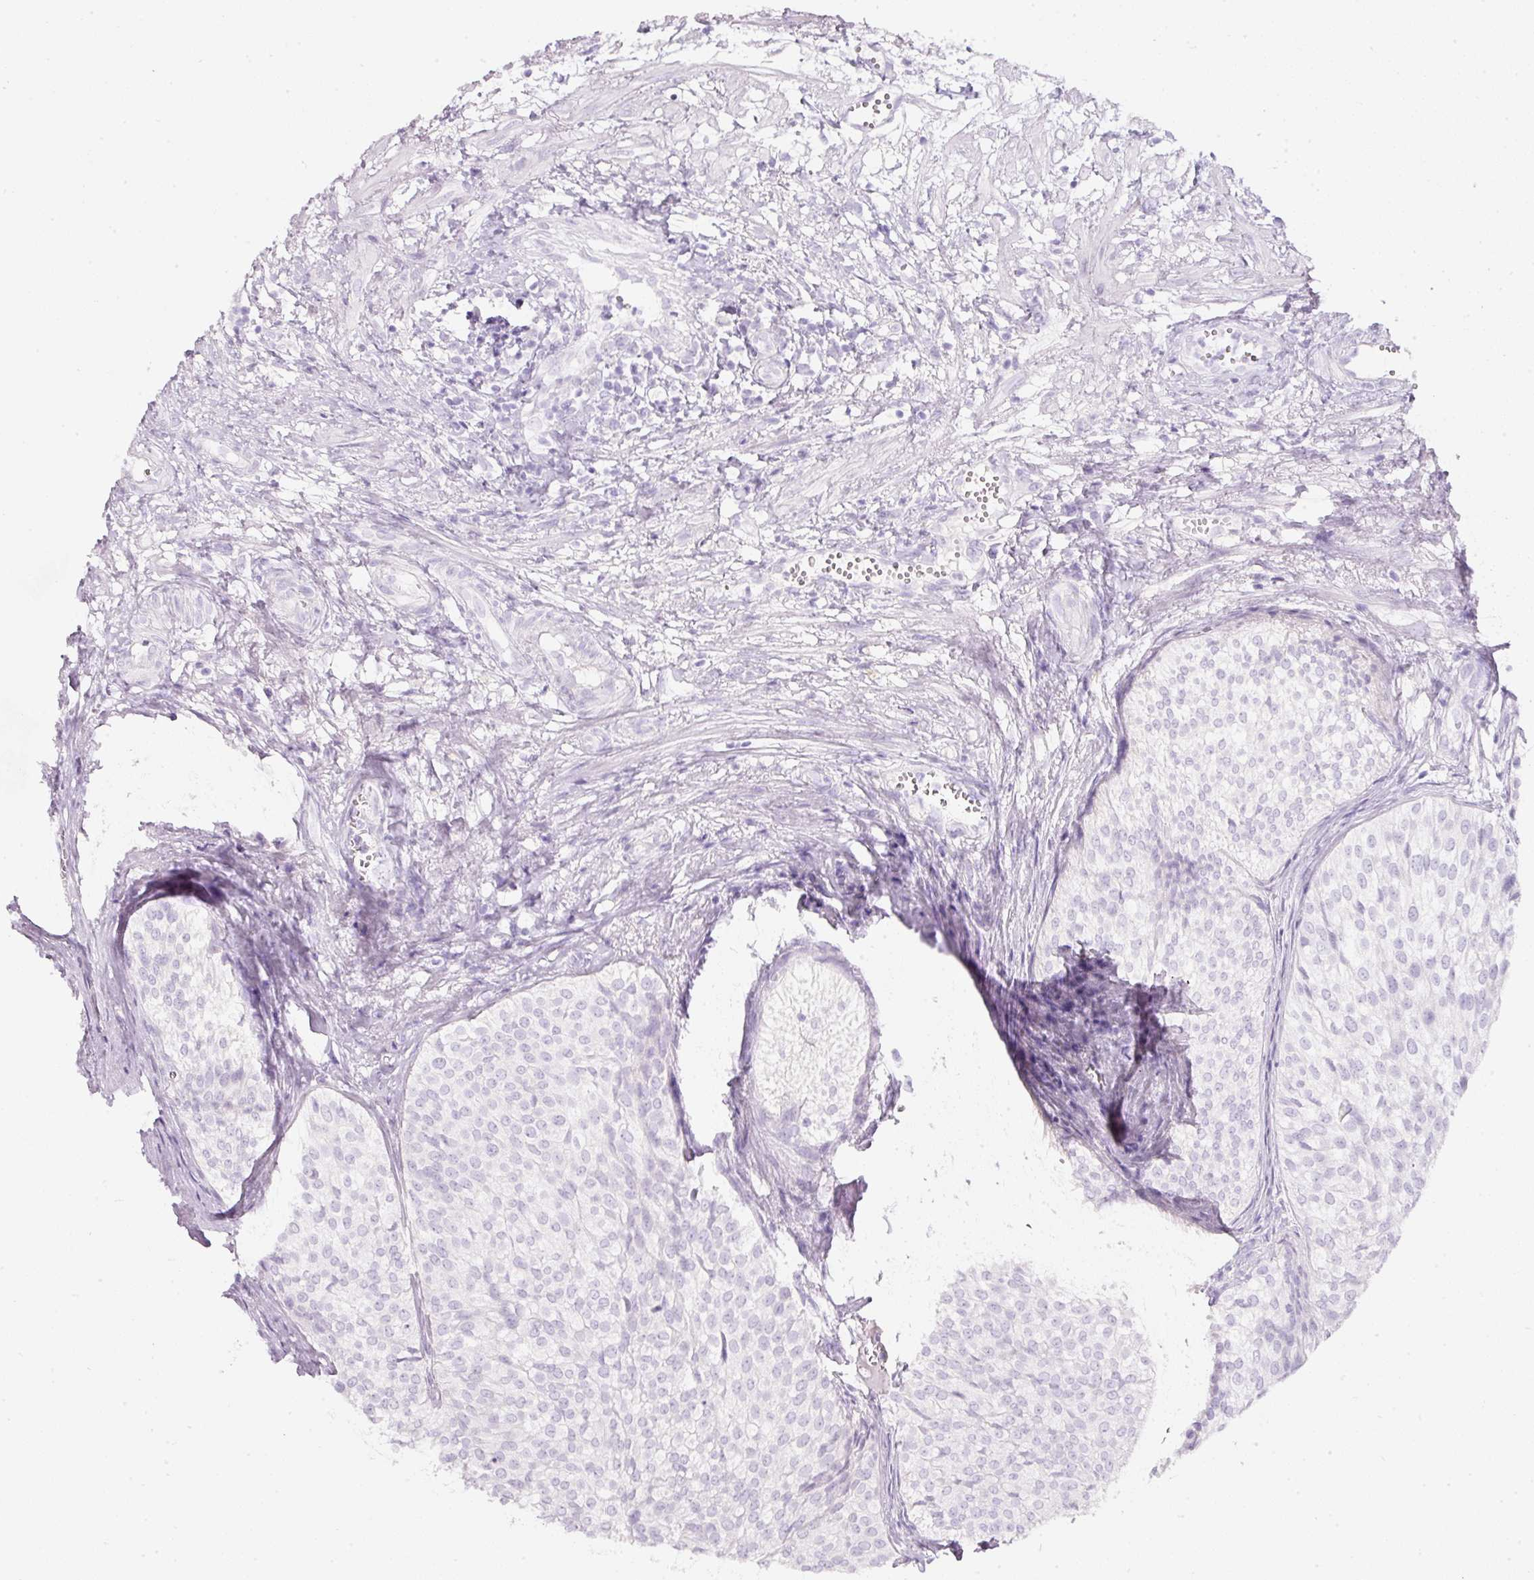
{"staining": {"intensity": "negative", "quantity": "none", "location": "none"}, "tissue": "urothelial cancer", "cell_type": "Tumor cells", "image_type": "cancer", "snomed": [{"axis": "morphology", "description": "Urothelial carcinoma, Low grade"}, {"axis": "topography", "description": "Urinary bladder"}], "caption": "Protein analysis of urothelial carcinoma (low-grade) shows no significant staining in tumor cells.", "gene": "SLC2A2", "patient": {"sex": "male", "age": 91}}